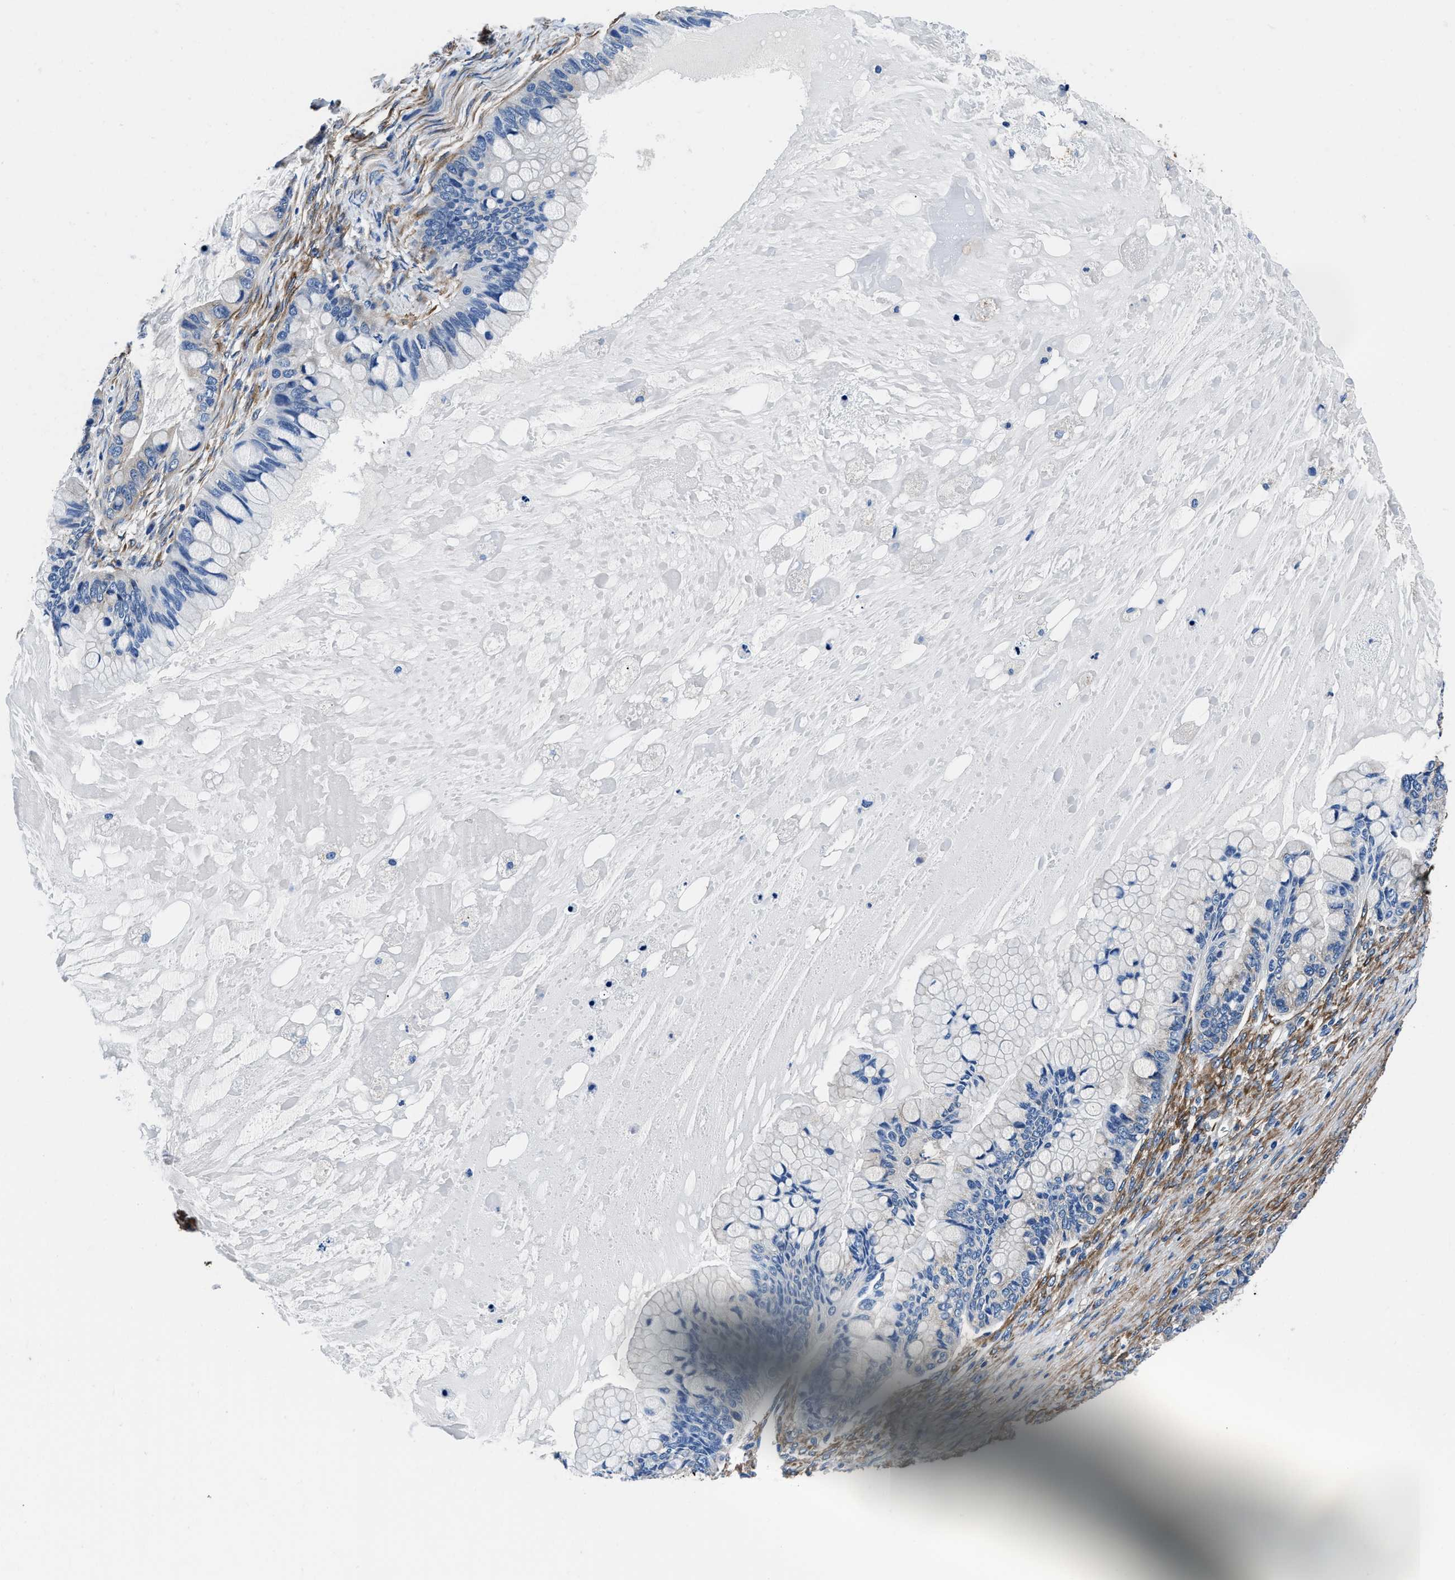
{"staining": {"intensity": "negative", "quantity": "none", "location": "none"}, "tissue": "ovarian cancer", "cell_type": "Tumor cells", "image_type": "cancer", "snomed": [{"axis": "morphology", "description": "Cystadenocarcinoma, mucinous, NOS"}, {"axis": "topography", "description": "Ovary"}], "caption": "Immunohistochemical staining of human ovarian cancer exhibits no significant expression in tumor cells.", "gene": "NEU1", "patient": {"sex": "female", "age": 80}}